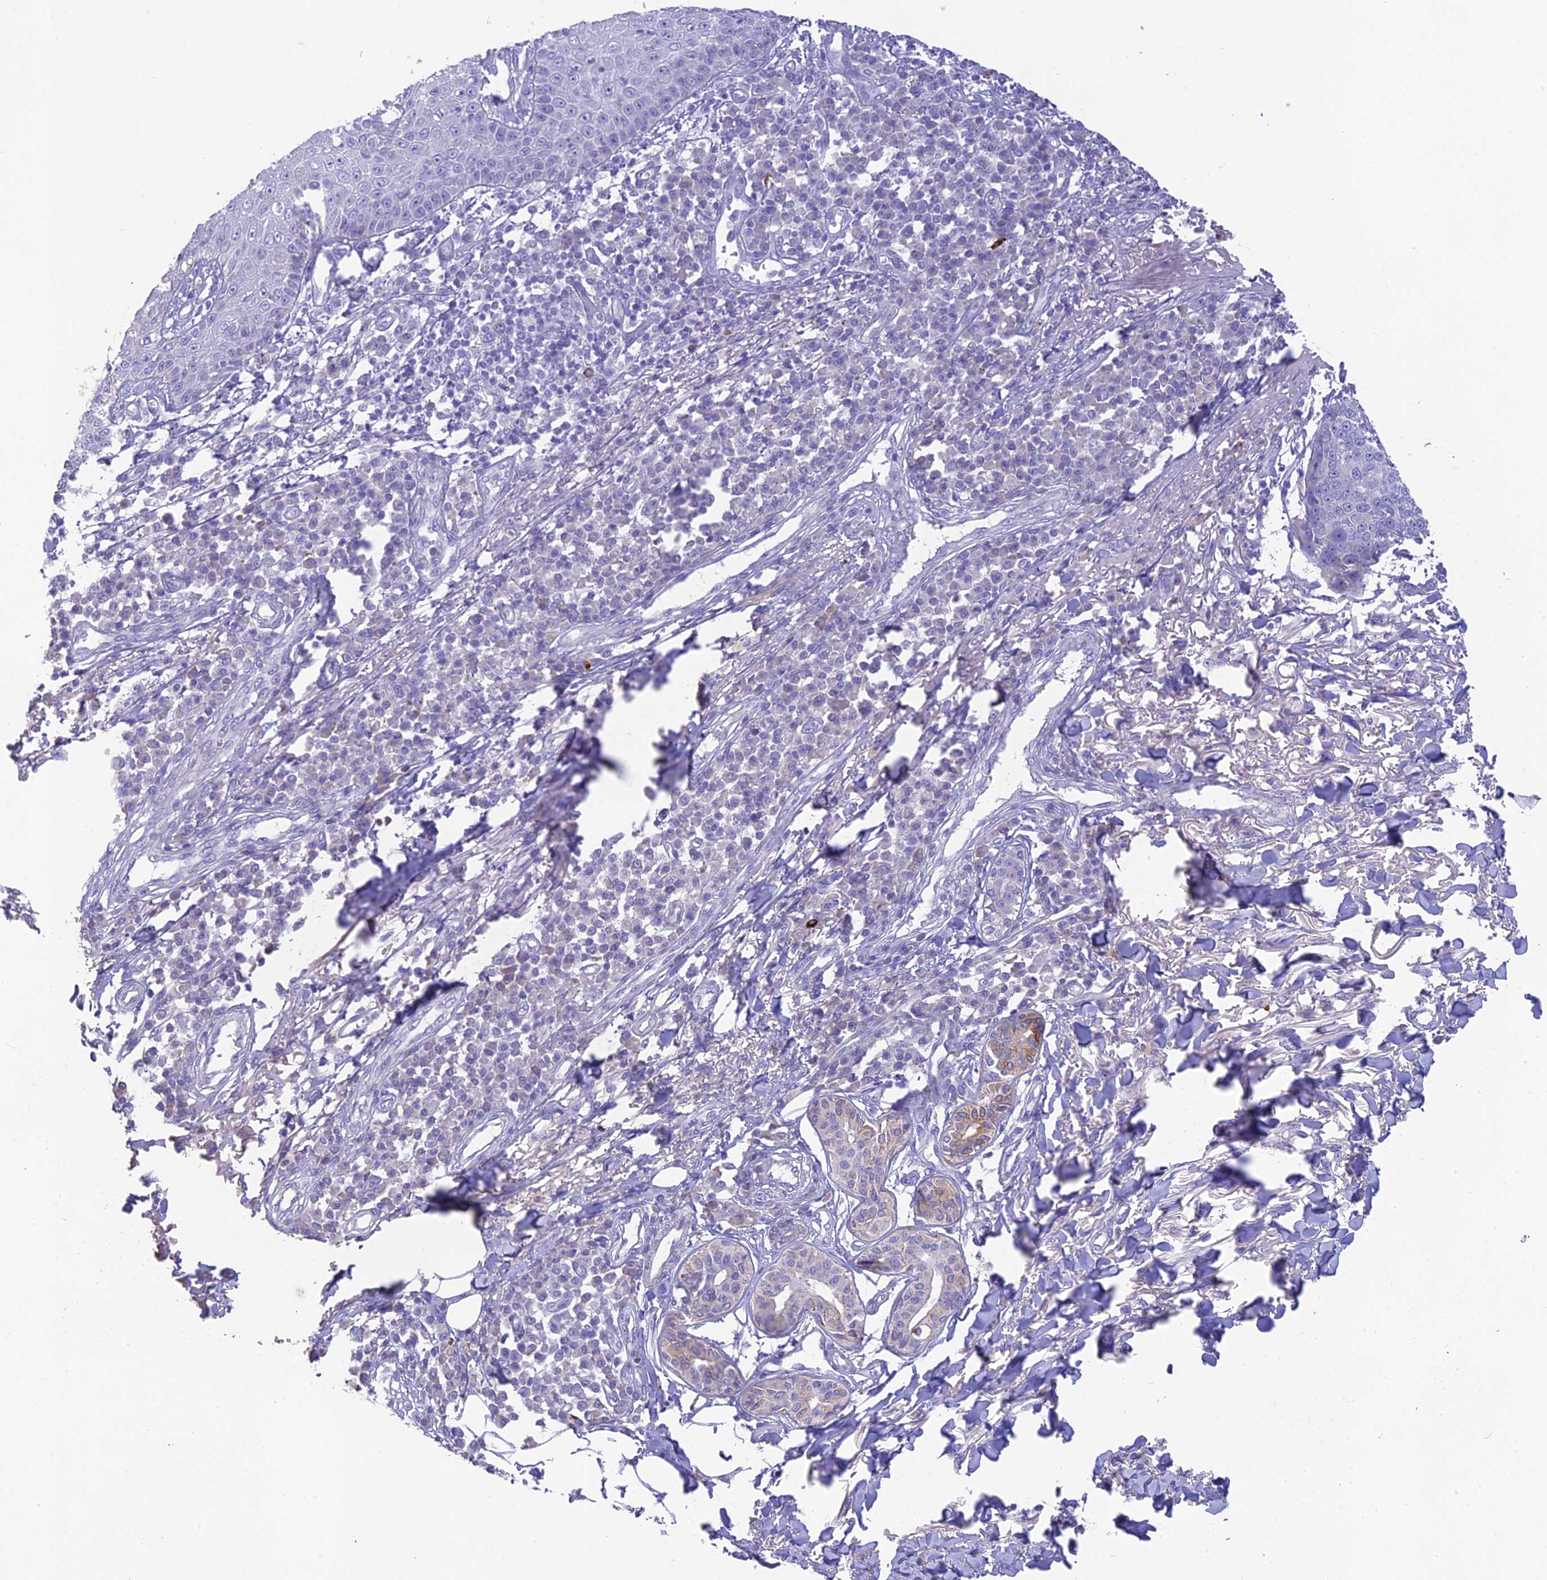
{"staining": {"intensity": "weak", "quantity": "<25%", "location": "cytoplasmic/membranous"}, "tissue": "skin cancer", "cell_type": "Tumor cells", "image_type": "cancer", "snomed": [{"axis": "morphology", "description": "Squamous cell carcinoma, NOS"}, {"axis": "topography", "description": "Skin"}], "caption": "Immunohistochemistry histopathology image of human skin cancer (squamous cell carcinoma) stained for a protein (brown), which shows no expression in tumor cells. (DAB (3,3'-diaminobenzidine) IHC visualized using brightfield microscopy, high magnification).", "gene": "HSD17B2", "patient": {"sex": "male", "age": 71}}